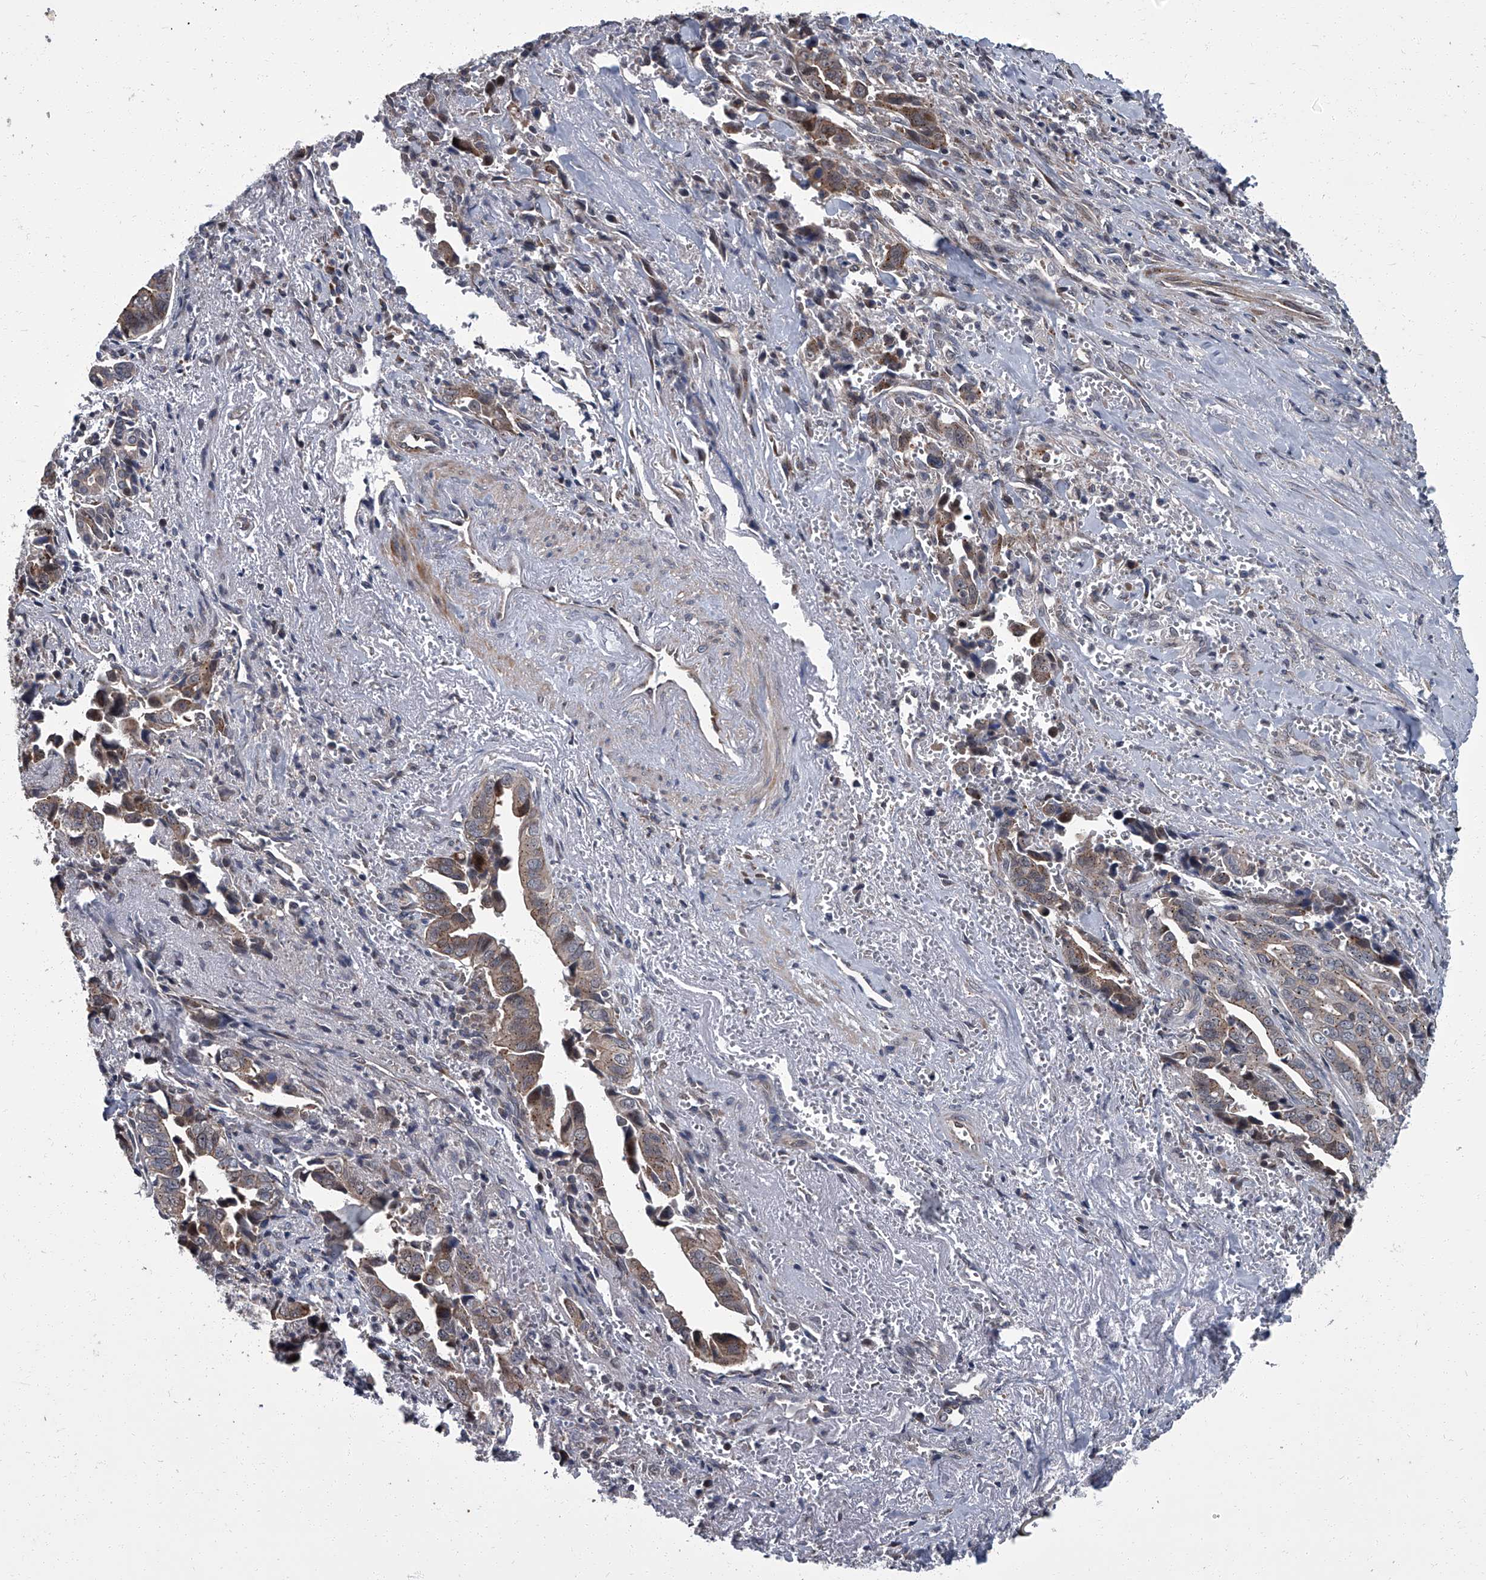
{"staining": {"intensity": "moderate", "quantity": "25%-75%", "location": "cytoplasmic/membranous"}, "tissue": "liver cancer", "cell_type": "Tumor cells", "image_type": "cancer", "snomed": [{"axis": "morphology", "description": "Cholangiocarcinoma"}, {"axis": "topography", "description": "Liver"}], "caption": "A micrograph showing moderate cytoplasmic/membranous staining in approximately 25%-75% of tumor cells in liver cancer (cholangiocarcinoma), as visualized by brown immunohistochemical staining.", "gene": "ZNF274", "patient": {"sex": "female", "age": 79}}